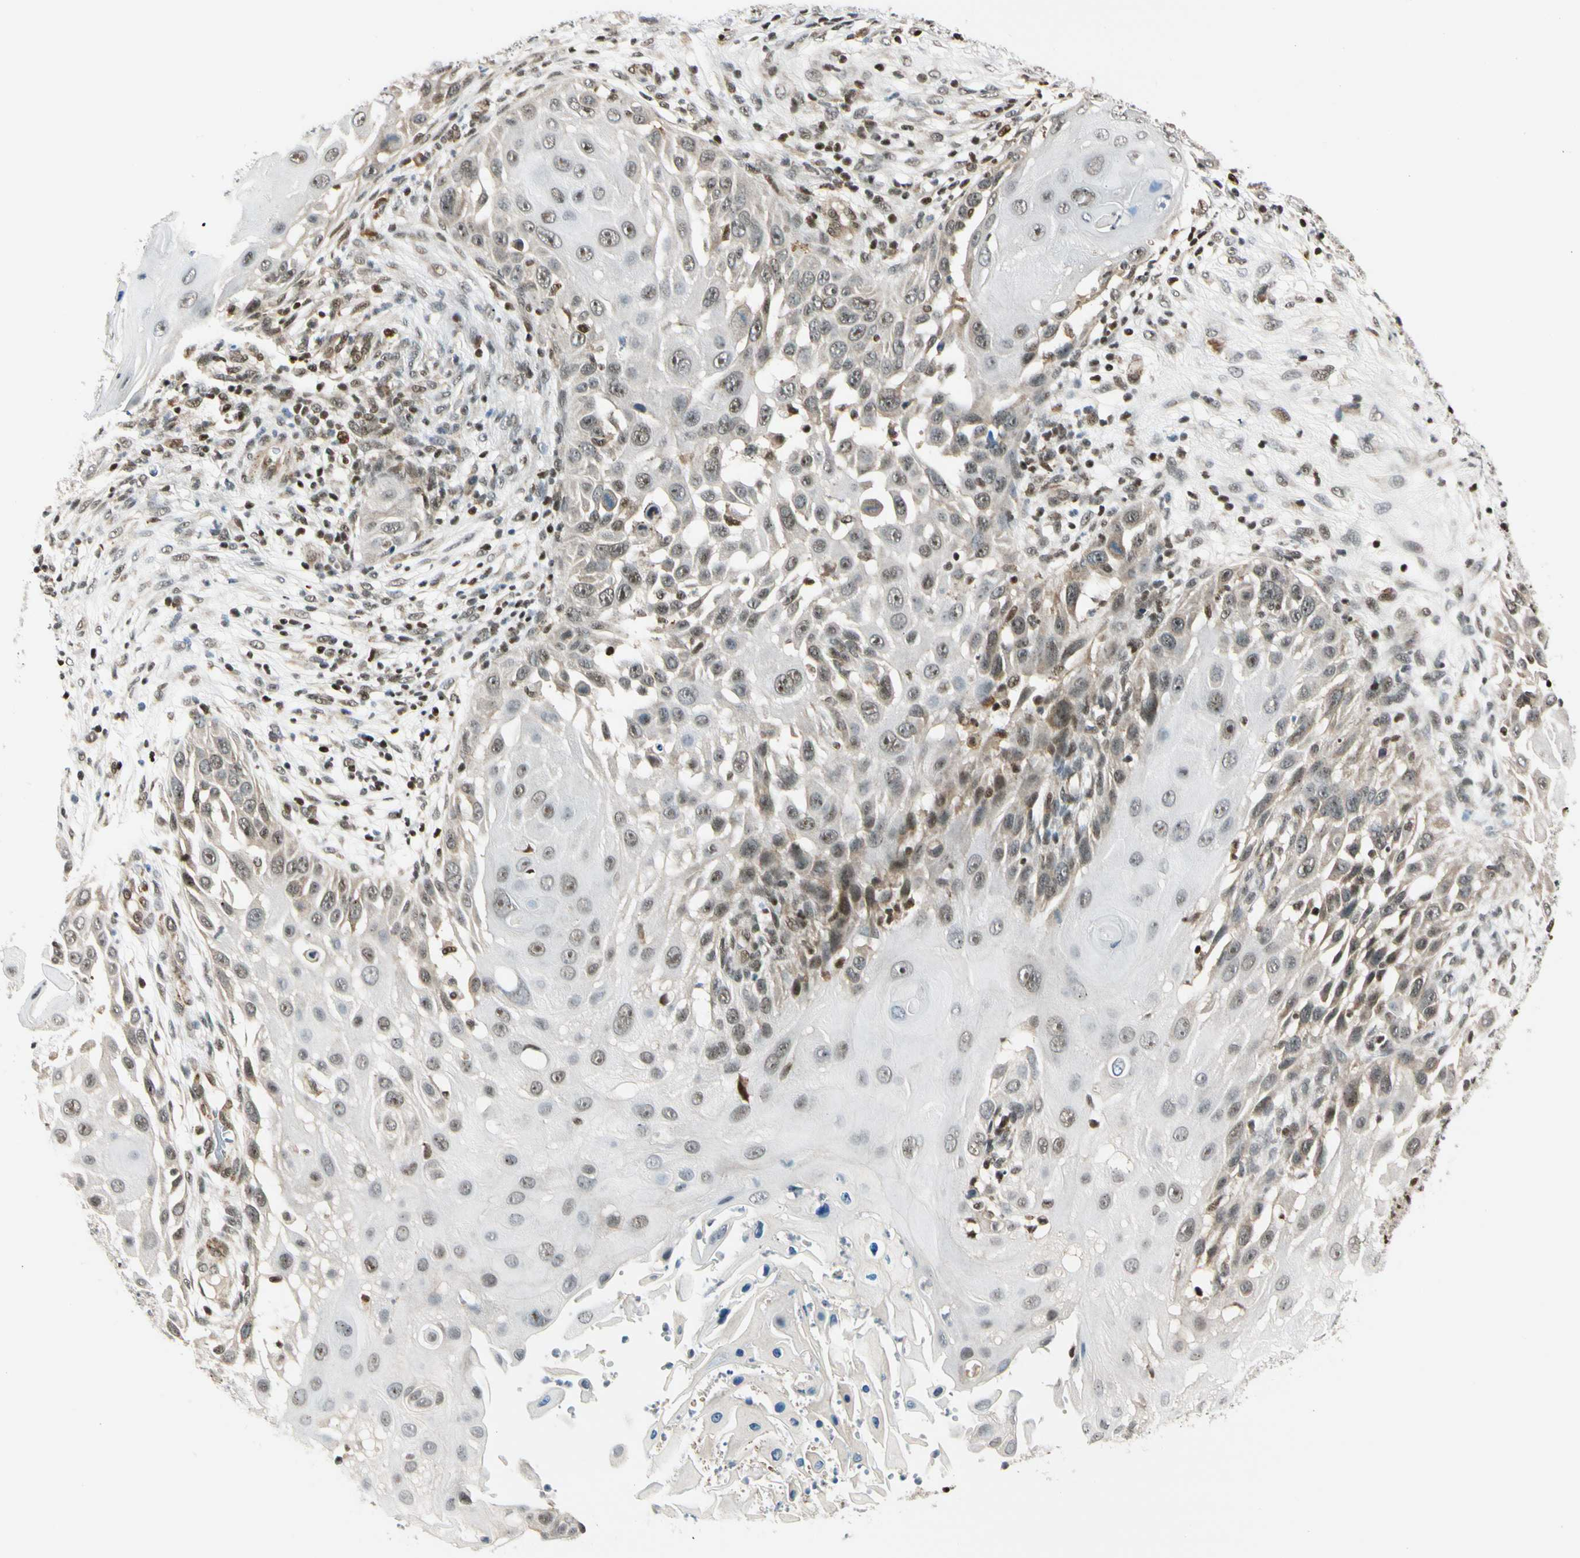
{"staining": {"intensity": "weak", "quantity": "25%-75%", "location": "cytoplasmic/membranous,nuclear"}, "tissue": "skin cancer", "cell_type": "Tumor cells", "image_type": "cancer", "snomed": [{"axis": "morphology", "description": "Squamous cell carcinoma, NOS"}, {"axis": "topography", "description": "Skin"}], "caption": "Immunohistochemical staining of skin cancer (squamous cell carcinoma) shows low levels of weak cytoplasmic/membranous and nuclear expression in approximately 25%-75% of tumor cells.", "gene": "DAXX", "patient": {"sex": "female", "age": 44}}